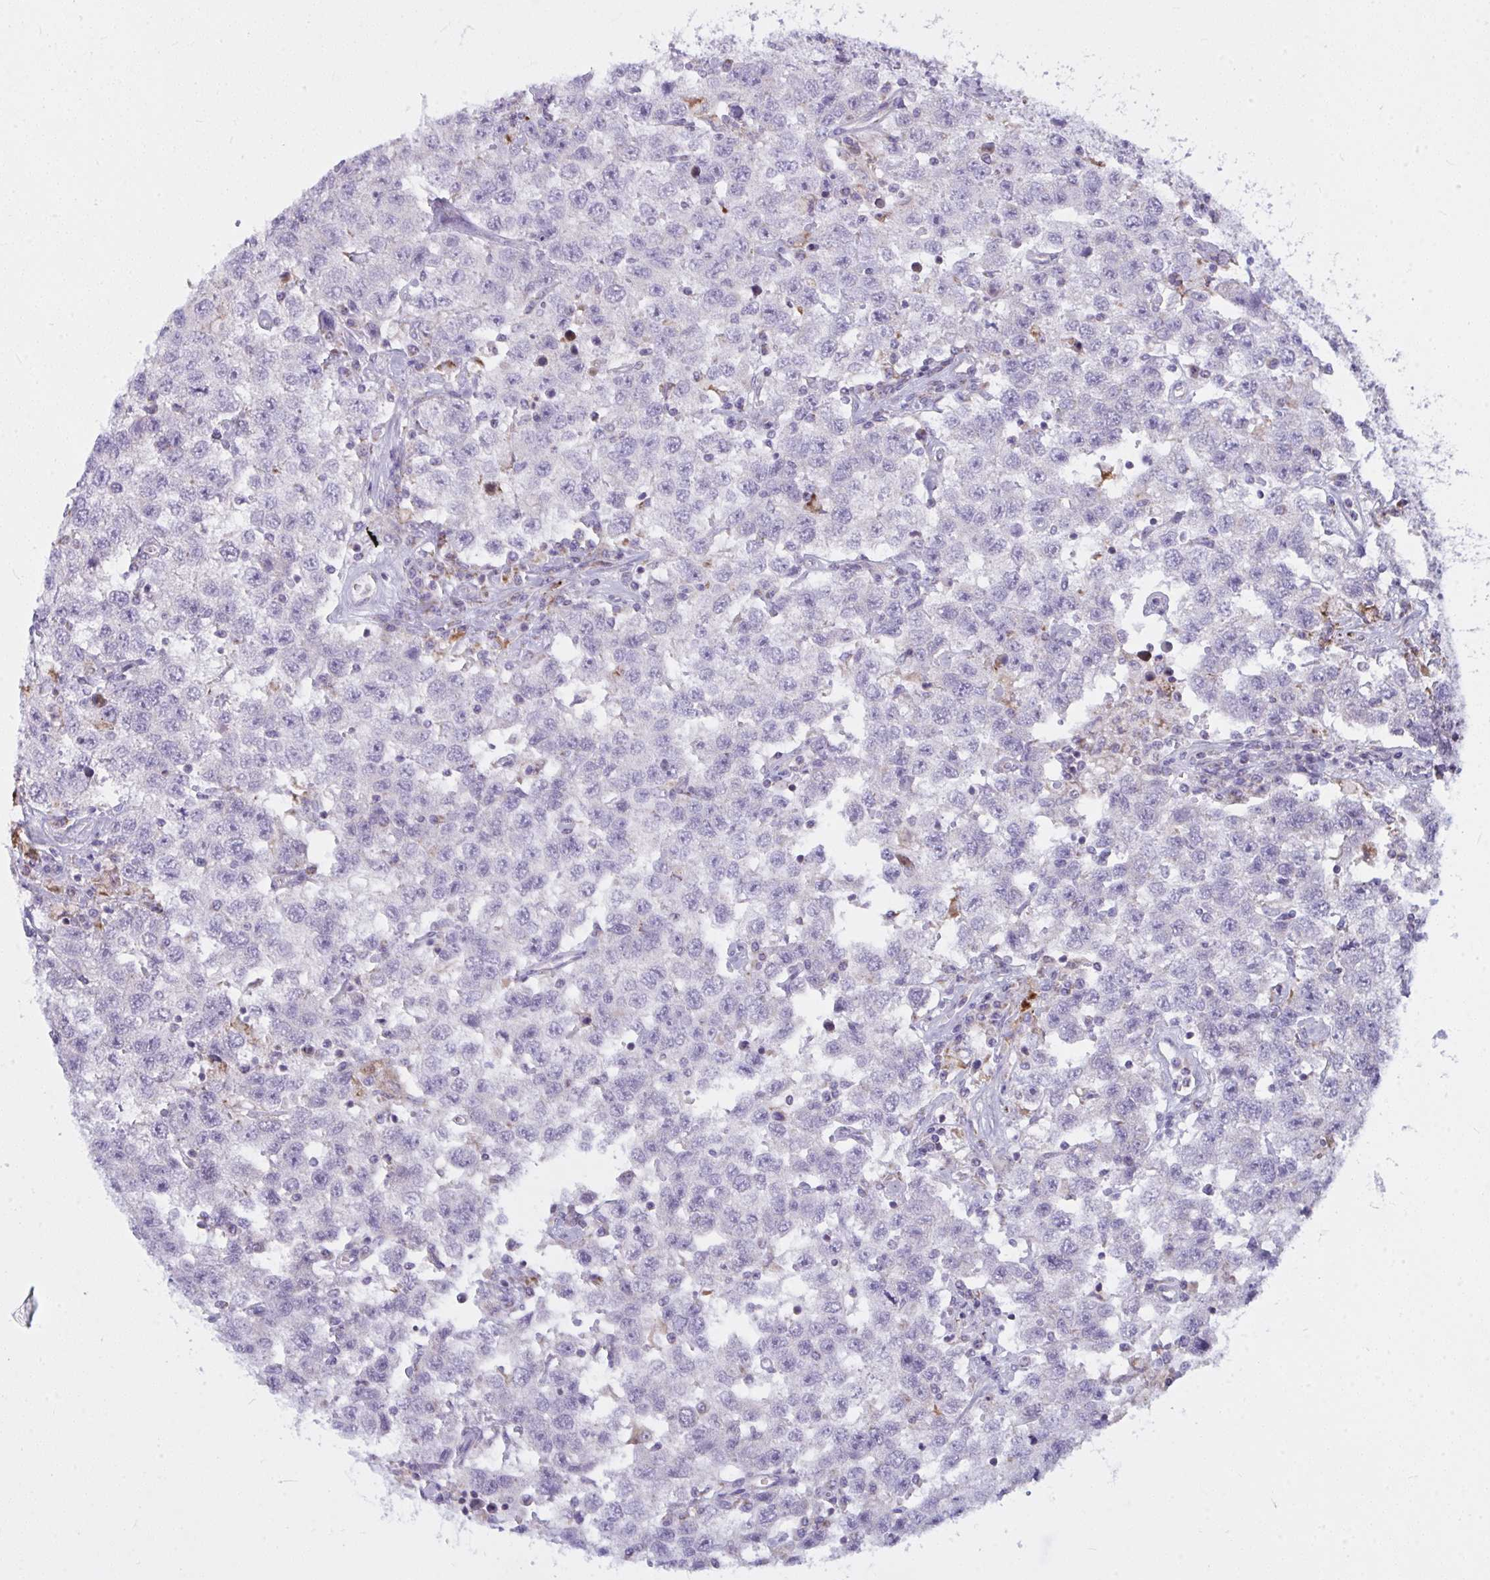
{"staining": {"intensity": "negative", "quantity": "none", "location": "none"}, "tissue": "testis cancer", "cell_type": "Tumor cells", "image_type": "cancer", "snomed": [{"axis": "morphology", "description": "Seminoma, NOS"}, {"axis": "topography", "description": "Testis"}], "caption": "This is an IHC photomicrograph of human testis seminoma. There is no expression in tumor cells.", "gene": "ATG9A", "patient": {"sex": "male", "age": 41}}